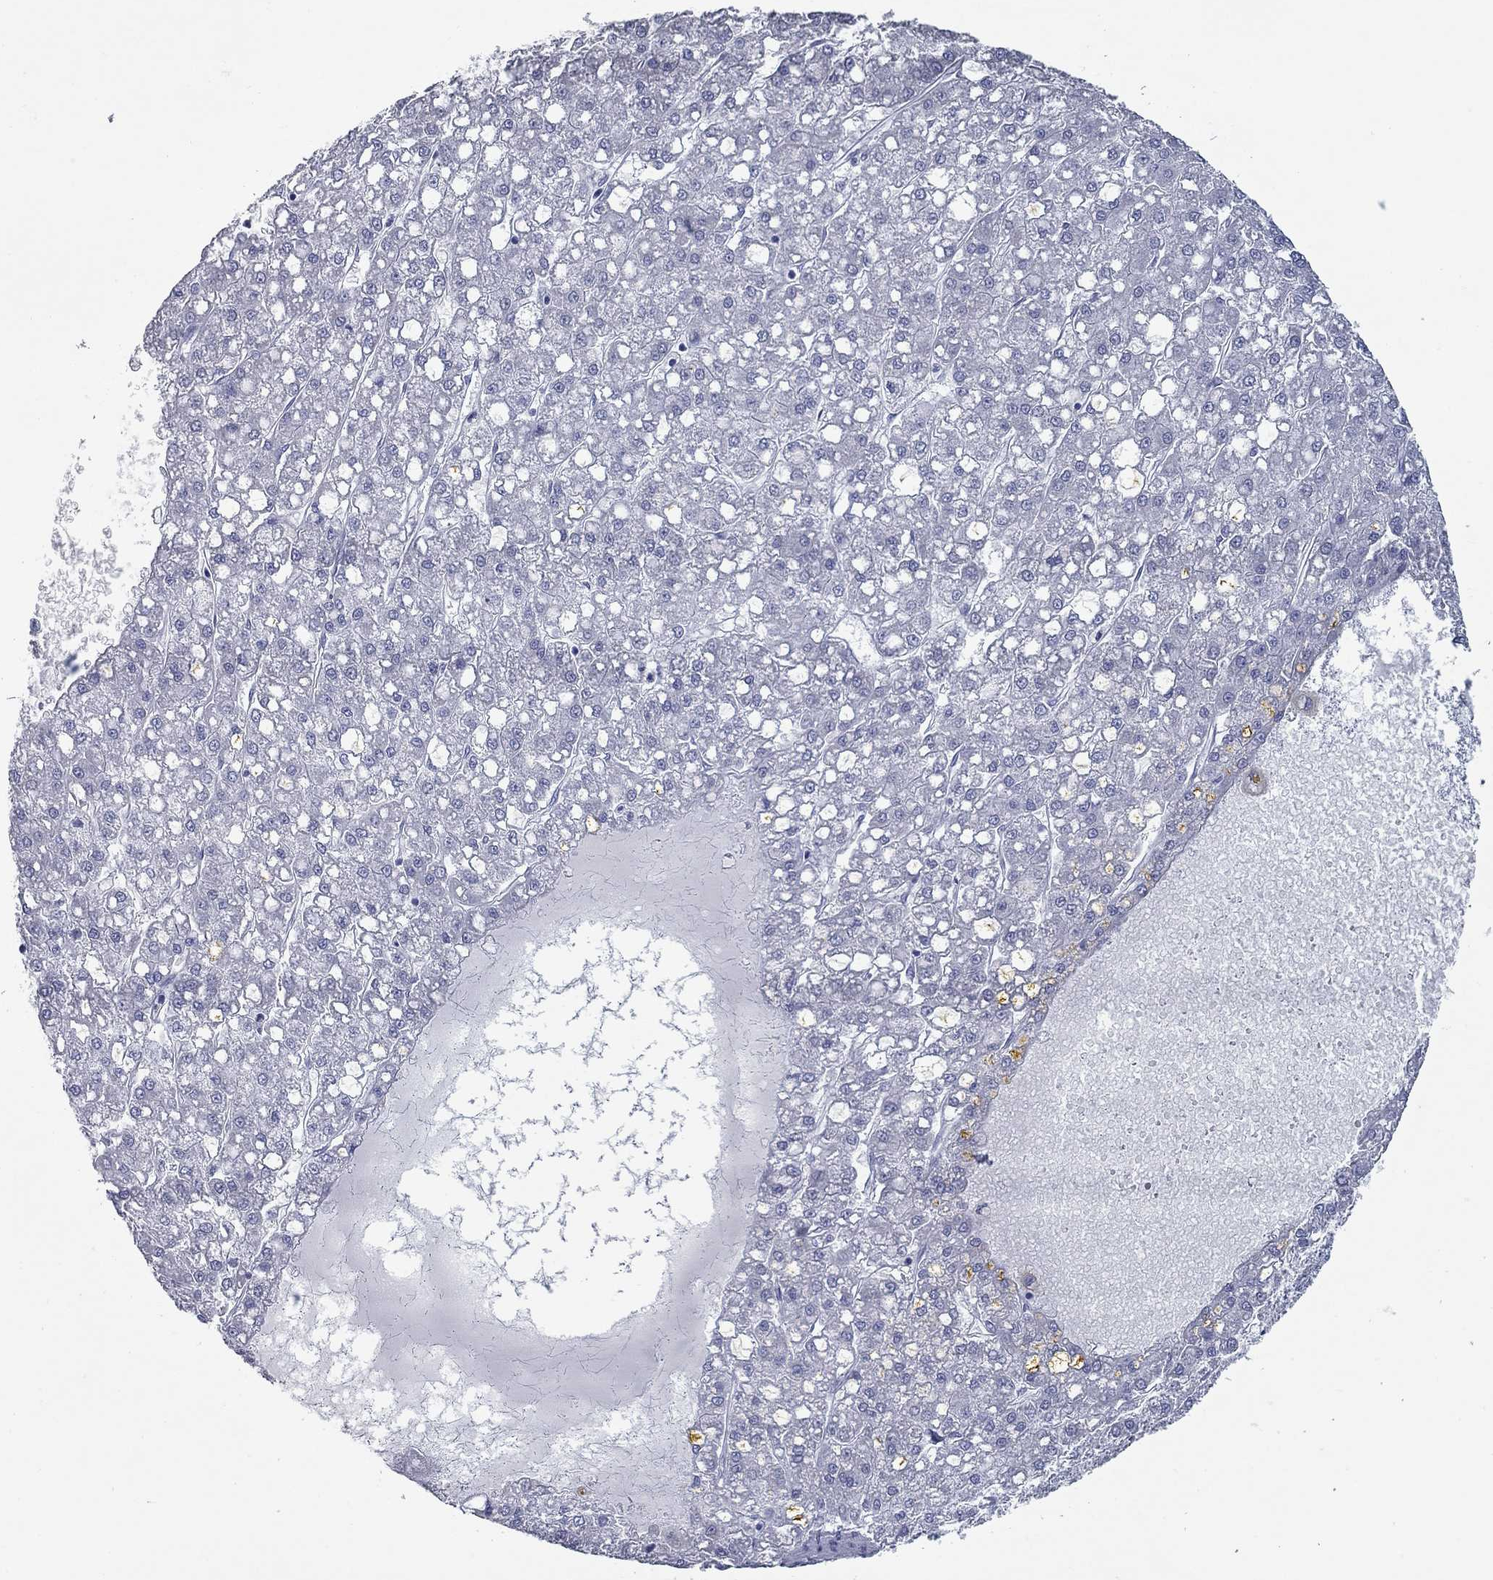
{"staining": {"intensity": "negative", "quantity": "none", "location": "none"}, "tissue": "liver cancer", "cell_type": "Tumor cells", "image_type": "cancer", "snomed": [{"axis": "morphology", "description": "Carcinoma, Hepatocellular, NOS"}, {"axis": "topography", "description": "Liver"}], "caption": "Hepatocellular carcinoma (liver) stained for a protein using immunohistochemistry (IHC) displays no expression tumor cells.", "gene": "KIRREL2", "patient": {"sex": "male", "age": 67}}